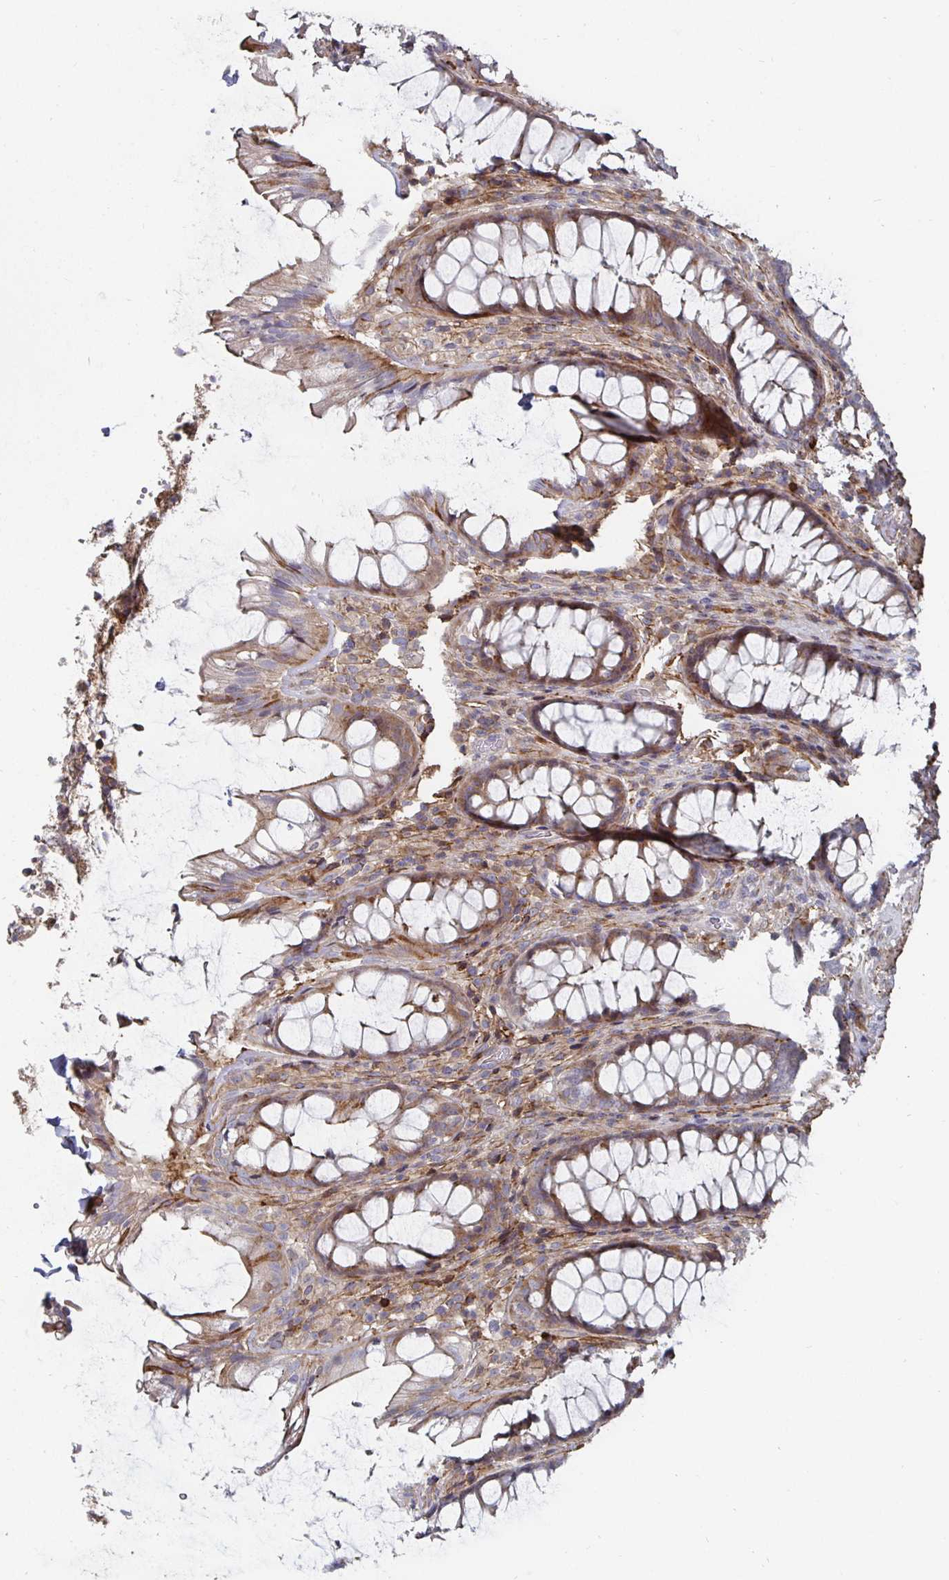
{"staining": {"intensity": "weak", "quantity": "25%-75%", "location": "cytoplasmic/membranous"}, "tissue": "rectum", "cell_type": "Glandular cells", "image_type": "normal", "snomed": [{"axis": "morphology", "description": "Normal tissue, NOS"}, {"axis": "topography", "description": "Rectum"}], "caption": "Glandular cells display low levels of weak cytoplasmic/membranous staining in approximately 25%-75% of cells in unremarkable human rectum.", "gene": "GJA4", "patient": {"sex": "male", "age": 72}}